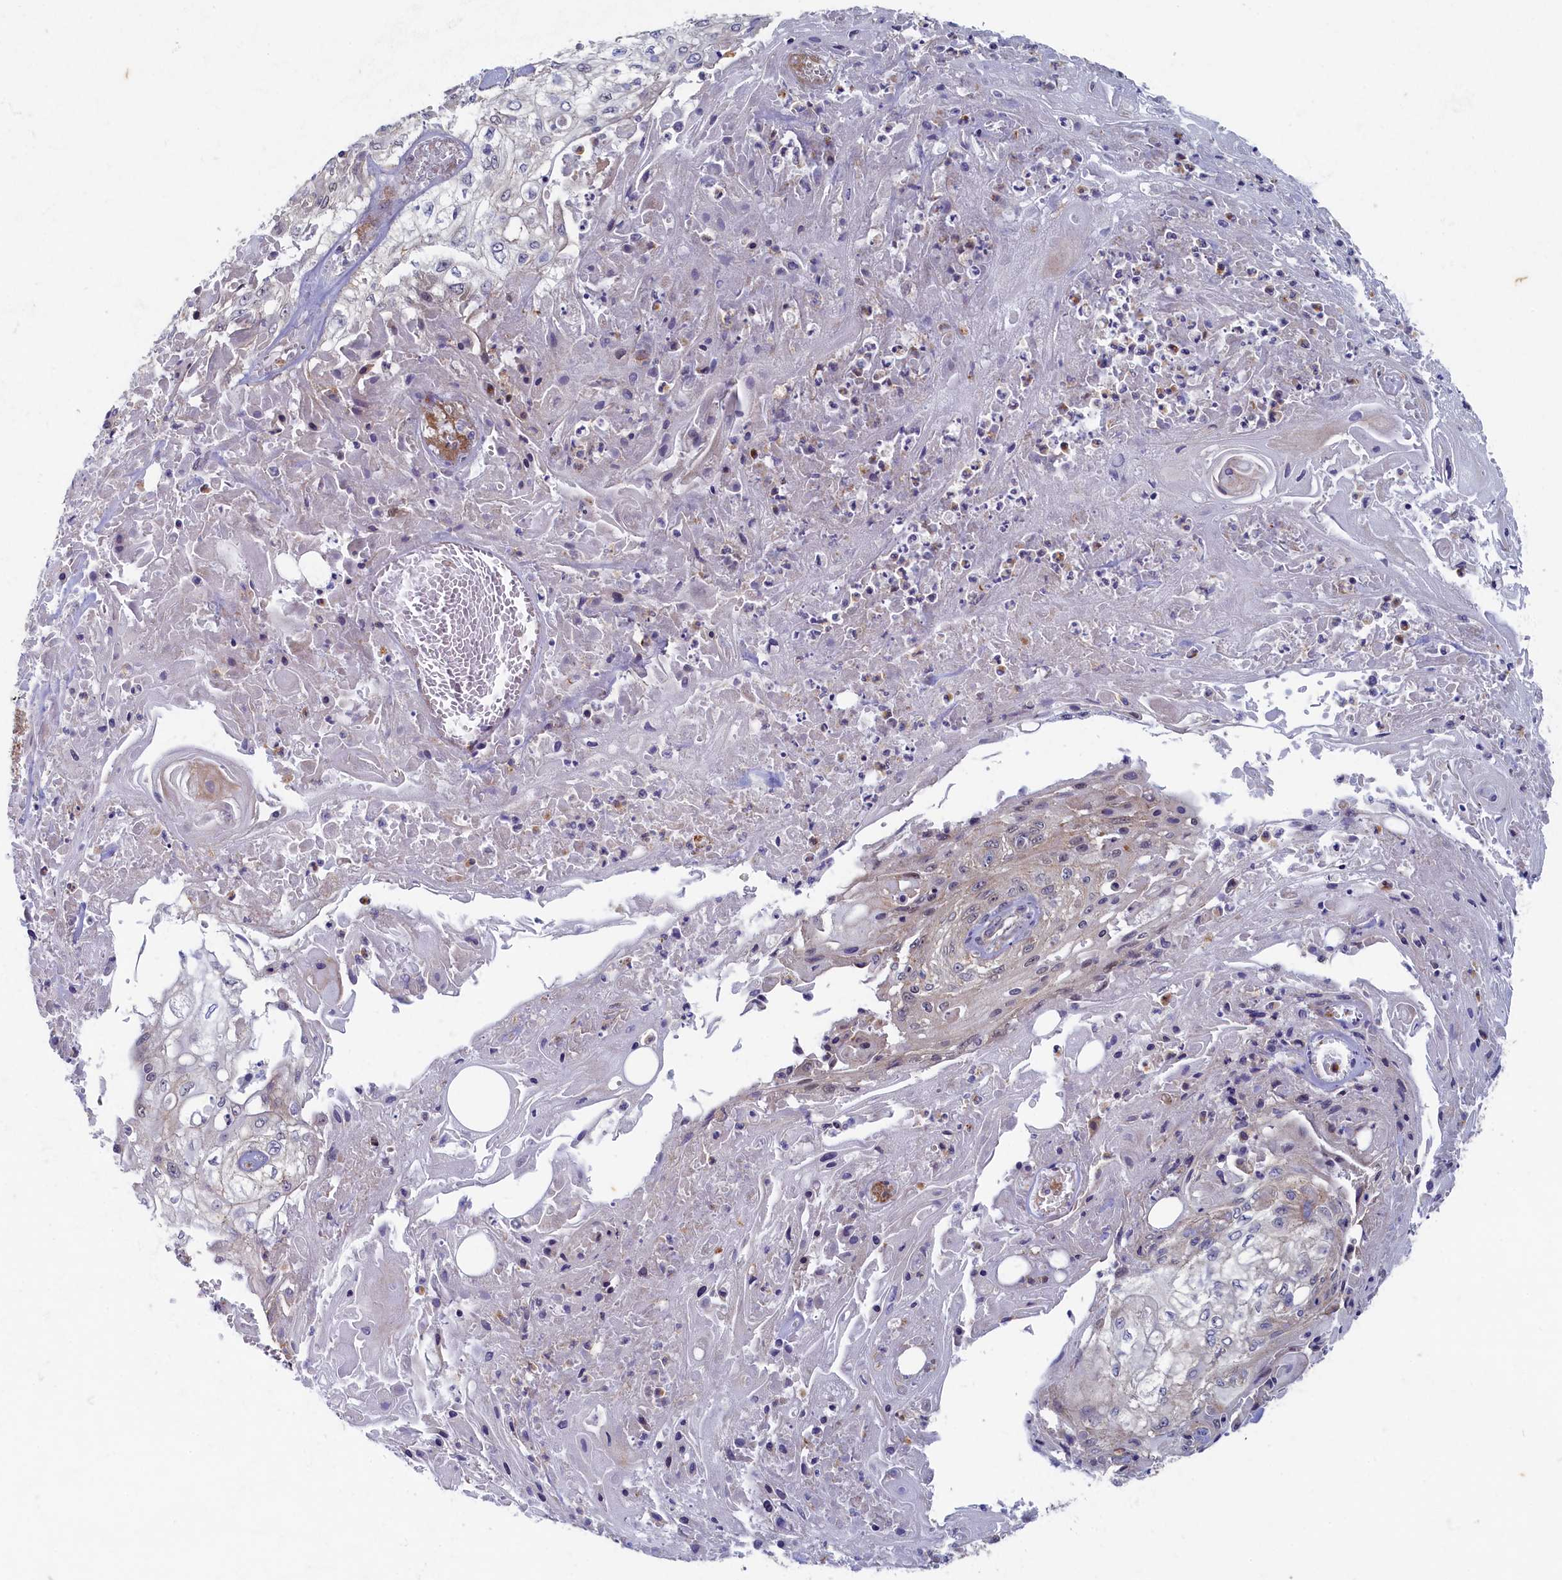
{"staining": {"intensity": "weak", "quantity": "<25%", "location": "nuclear"}, "tissue": "skin cancer", "cell_type": "Tumor cells", "image_type": "cancer", "snomed": [{"axis": "morphology", "description": "Squamous cell carcinoma, NOS"}, {"axis": "morphology", "description": "Squamous cell carcinoma, metastatic, NOS"}, {"axis": "topography", "description": "Skin"}, {"axis": "topography", "description": "Lymph node"}], "caption": "The photomicrograph shows no significant expression in tumor cells of skin squamous cell carcinoma.", "gene": "WDR59", "patient": {"sex": "male", "age": 75}}